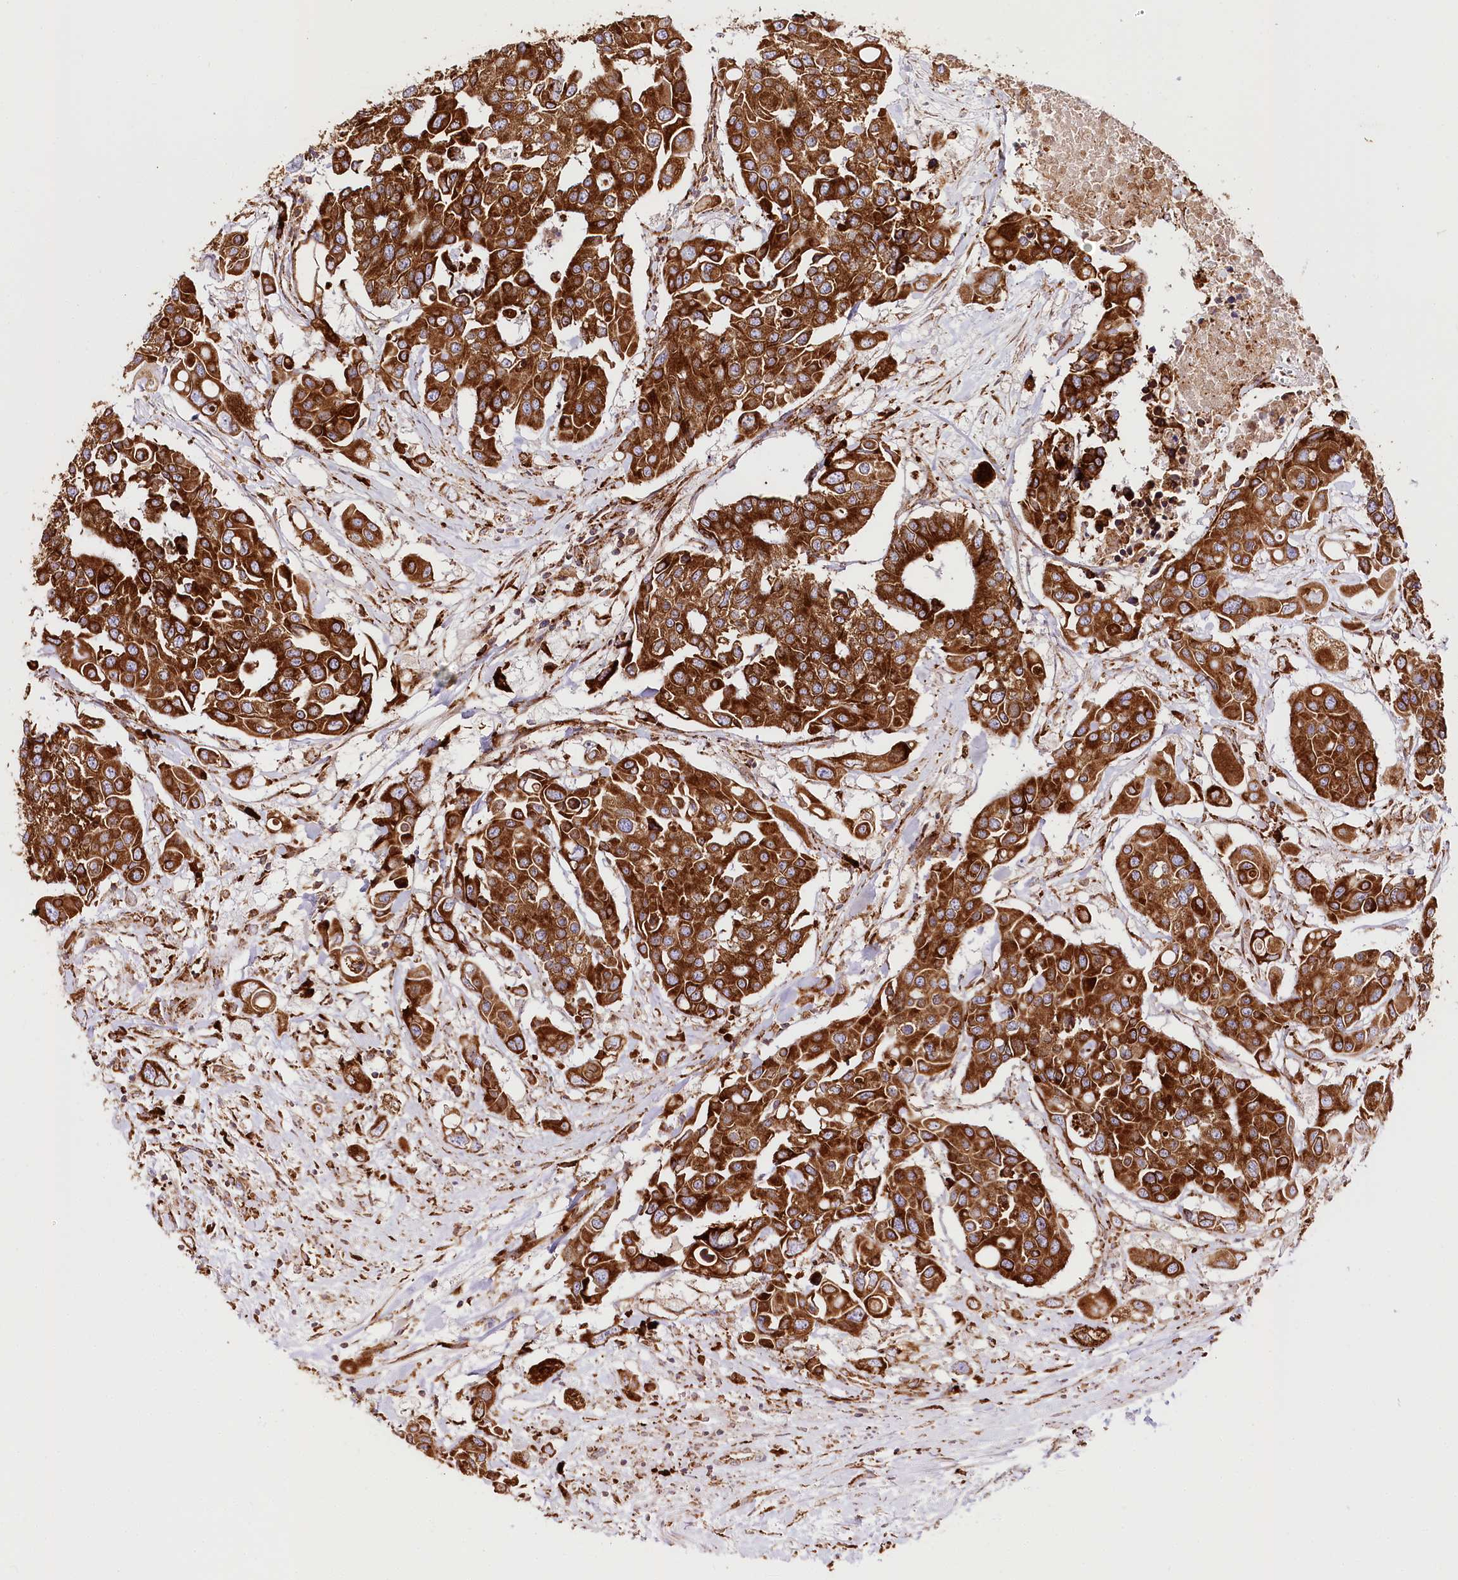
{"staining": {"intensity": "strong", "quantity": ">75%", "location": "cytoplasmic/membranous"}, "tissue": "colorectal cancer", "cell_type": "Tumor cells", "image_type": "cancer", "snomed": [{"axis": "morphology", "description": "Adenocarcinoma, NOS"}, {"axis": "topography", "description": "Colon"}], "caption": "An image of colorectal cancer stained for a protein reveals strong cytoplasmic/membranous brown staining in tumor cells. The protein is shown in brown color, while the nuclei are stained blue.", "gene": "CNPY2", "patient": {"sex": "male", "age": 77}}